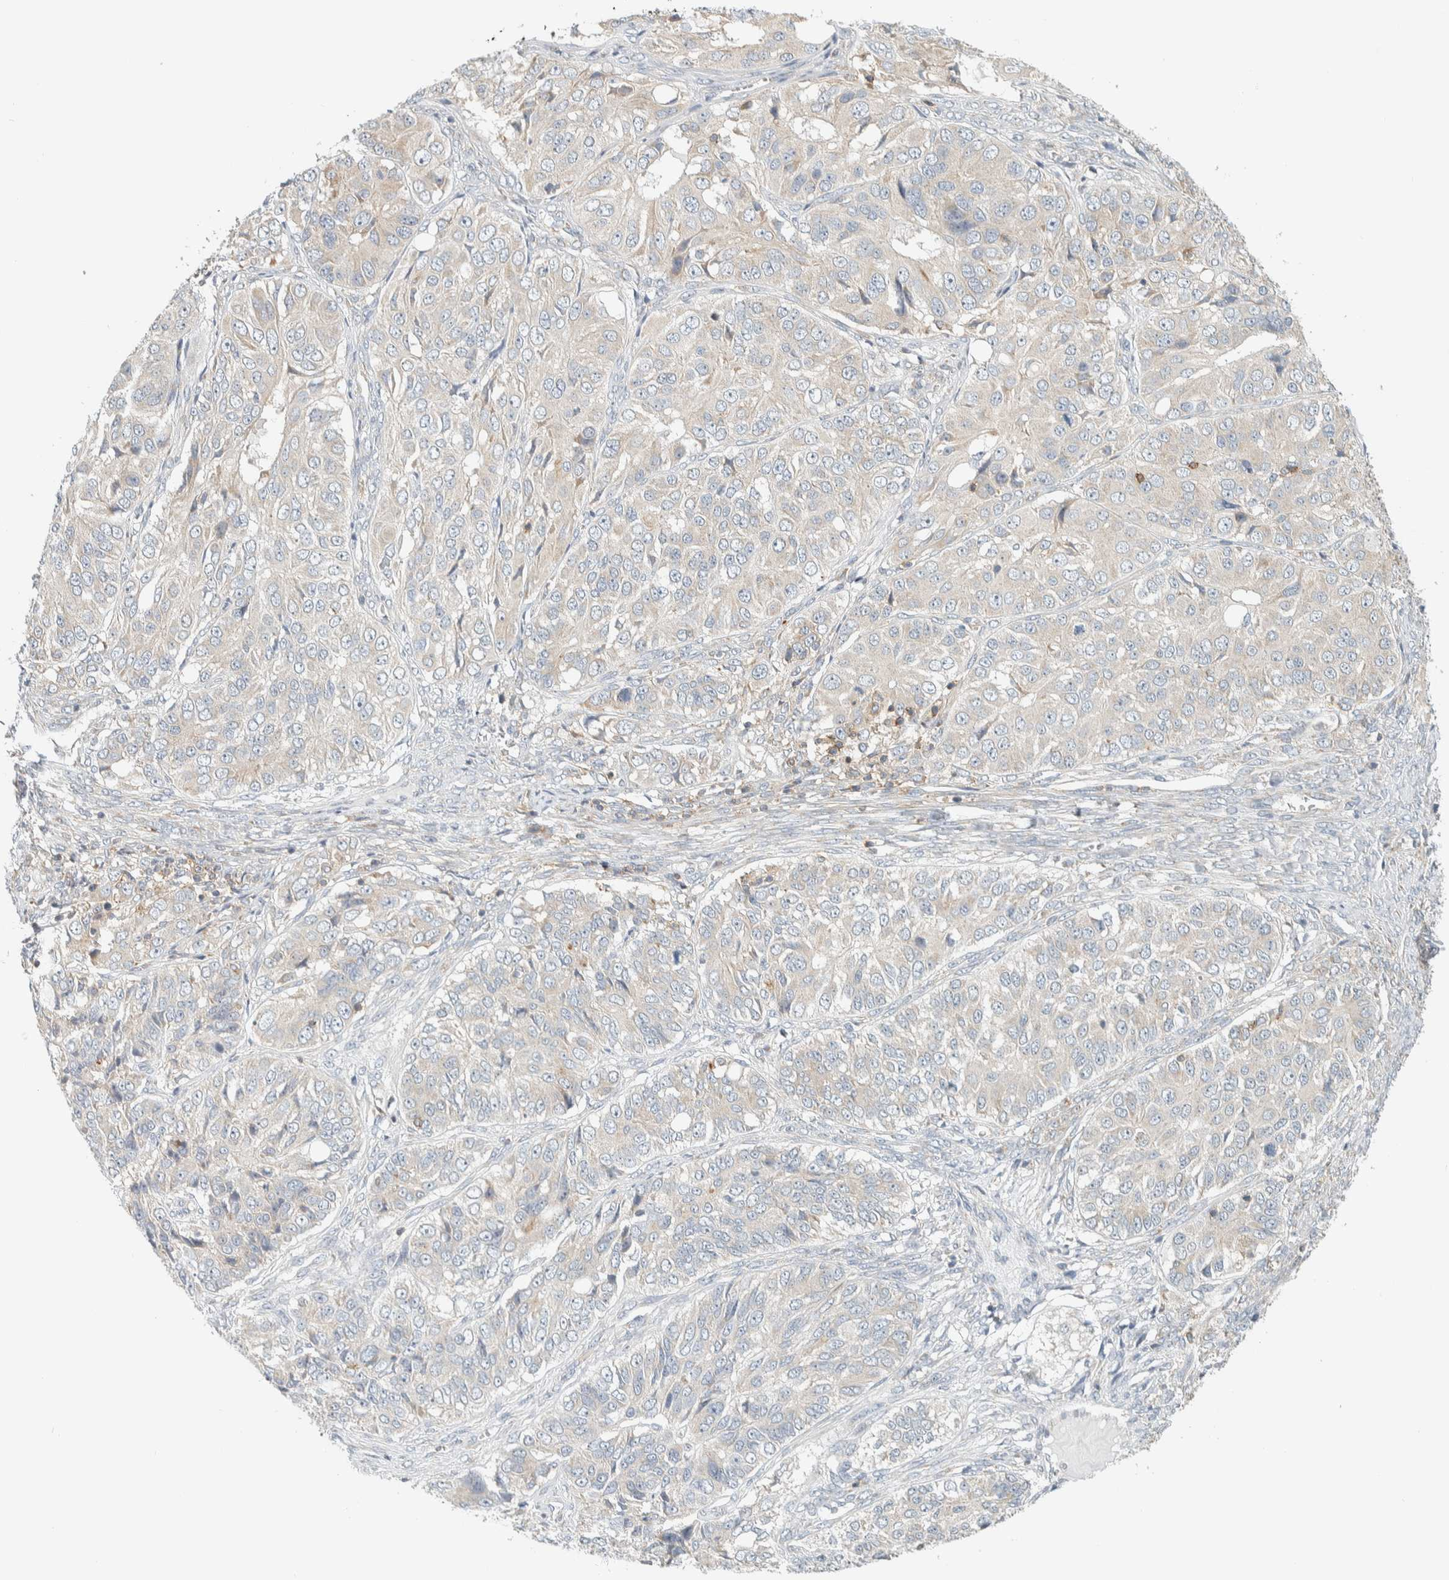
{"staining": {"intensity": "negative", "quantity": "none", "location": "none"}, "tissue": "ovarian cancer", "cell_type": "Tumor cells", "image_type": "cancer", "snomed": [{"axis": "morphology", "description": "Carcinoma, endometroid"}, {"axis": "topography", "description": "Ovary"}], "caption": "The histopathology image exhibits no staining of tumor cells in ovarian cancer (endometroid carcinoma). (Immunohistochemistry, brightfield microscopy, high magnification).", "gene": "CCDC57", "patient": {"sex": "female", "age": 51}}